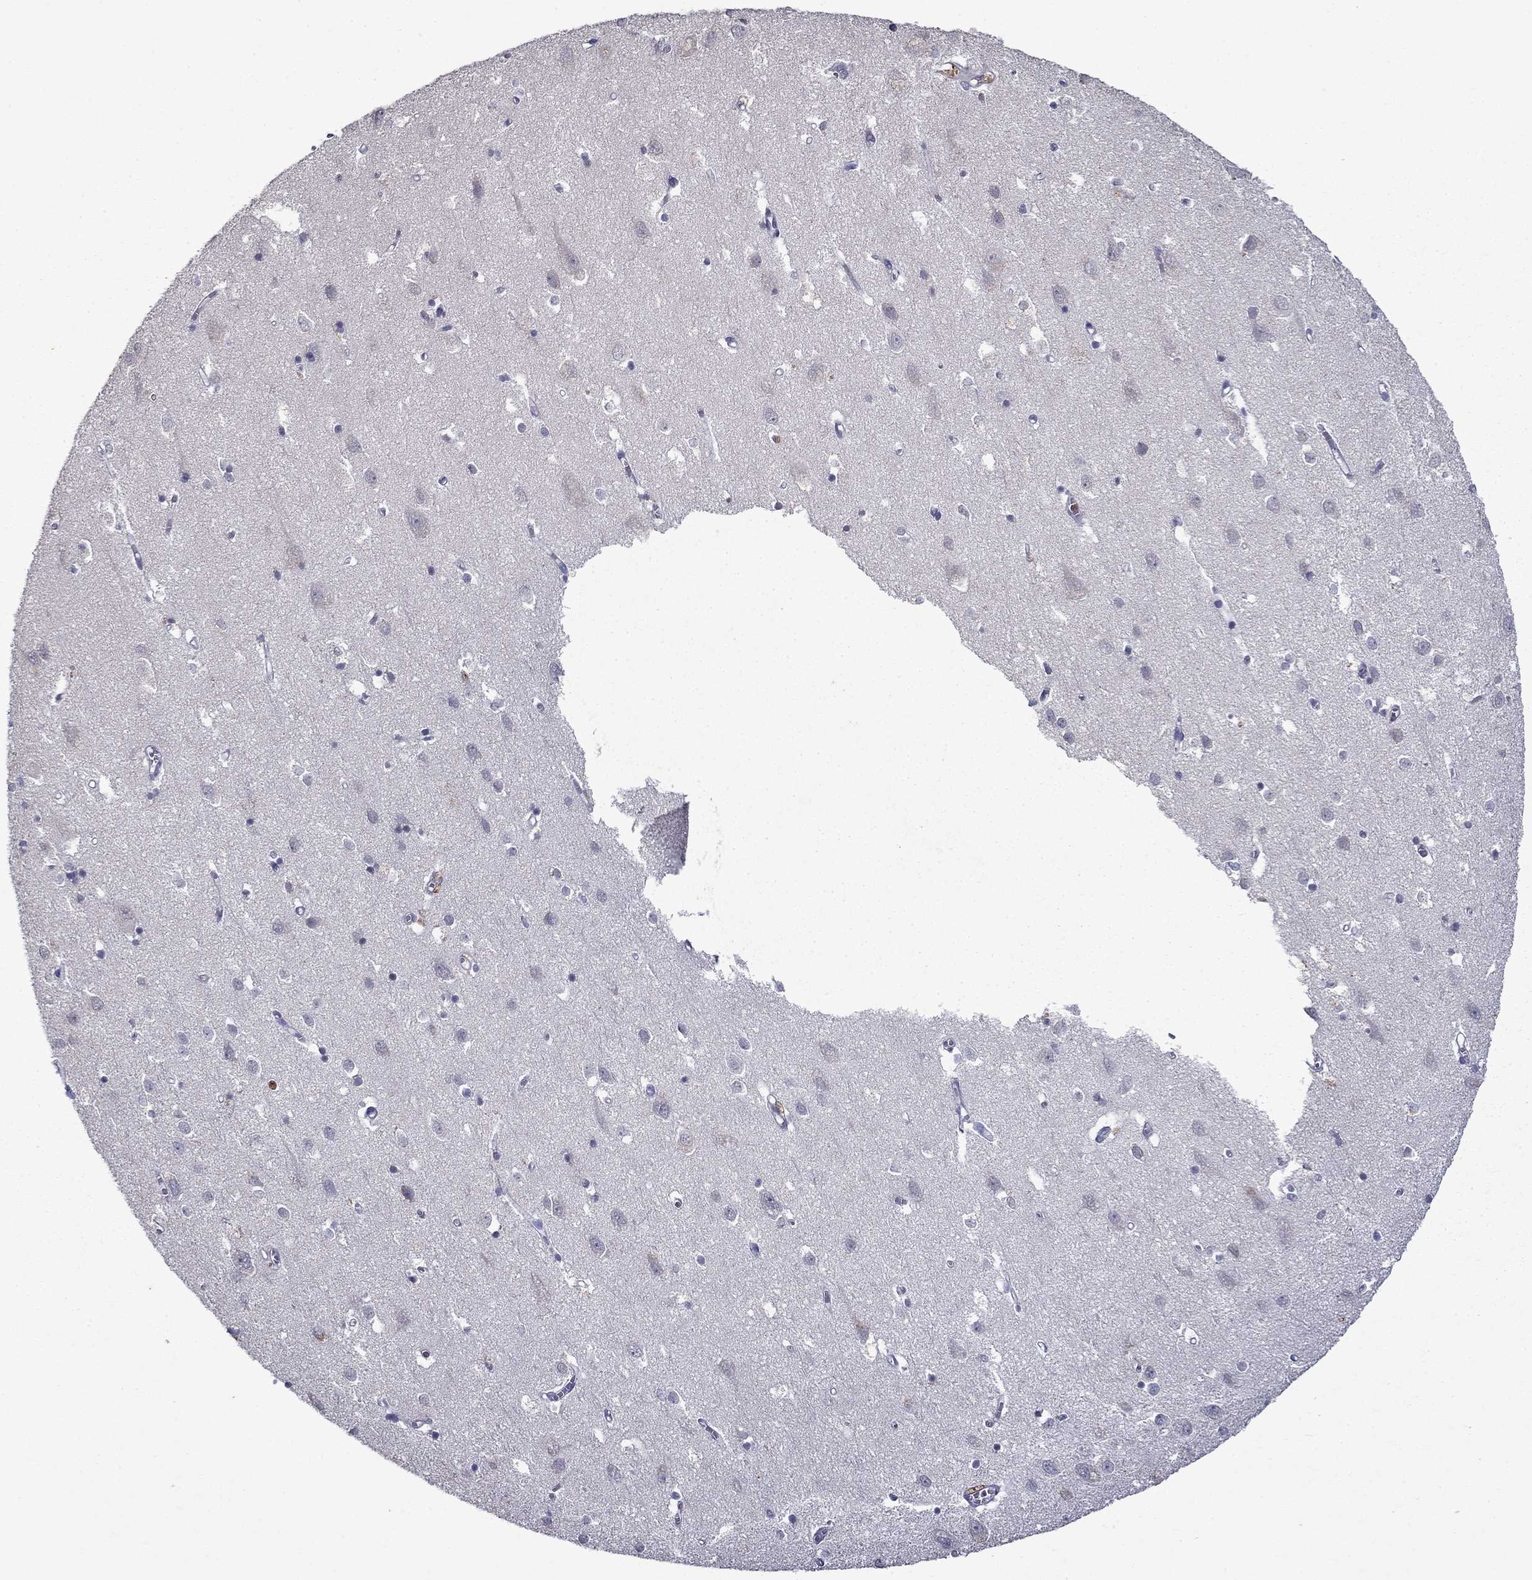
{"staining": {"intensity": "negative", "quantity": "none", "location": "none"}, "tissue": "cerebral cortex", "cell_type": "Endothelial cells", "image_type": "normal", "snomed": [{"axis": "morphology", "description": "Normal tissue, NOS"}, {"axis": "topography", "description": "Cerebral cortex"}], "caption": "The IHC micrograph has no significant staining in endothelial cells of cerebral cortex.", "gene": "IRF5", "patient": {"sex": "male", "age": 70}}